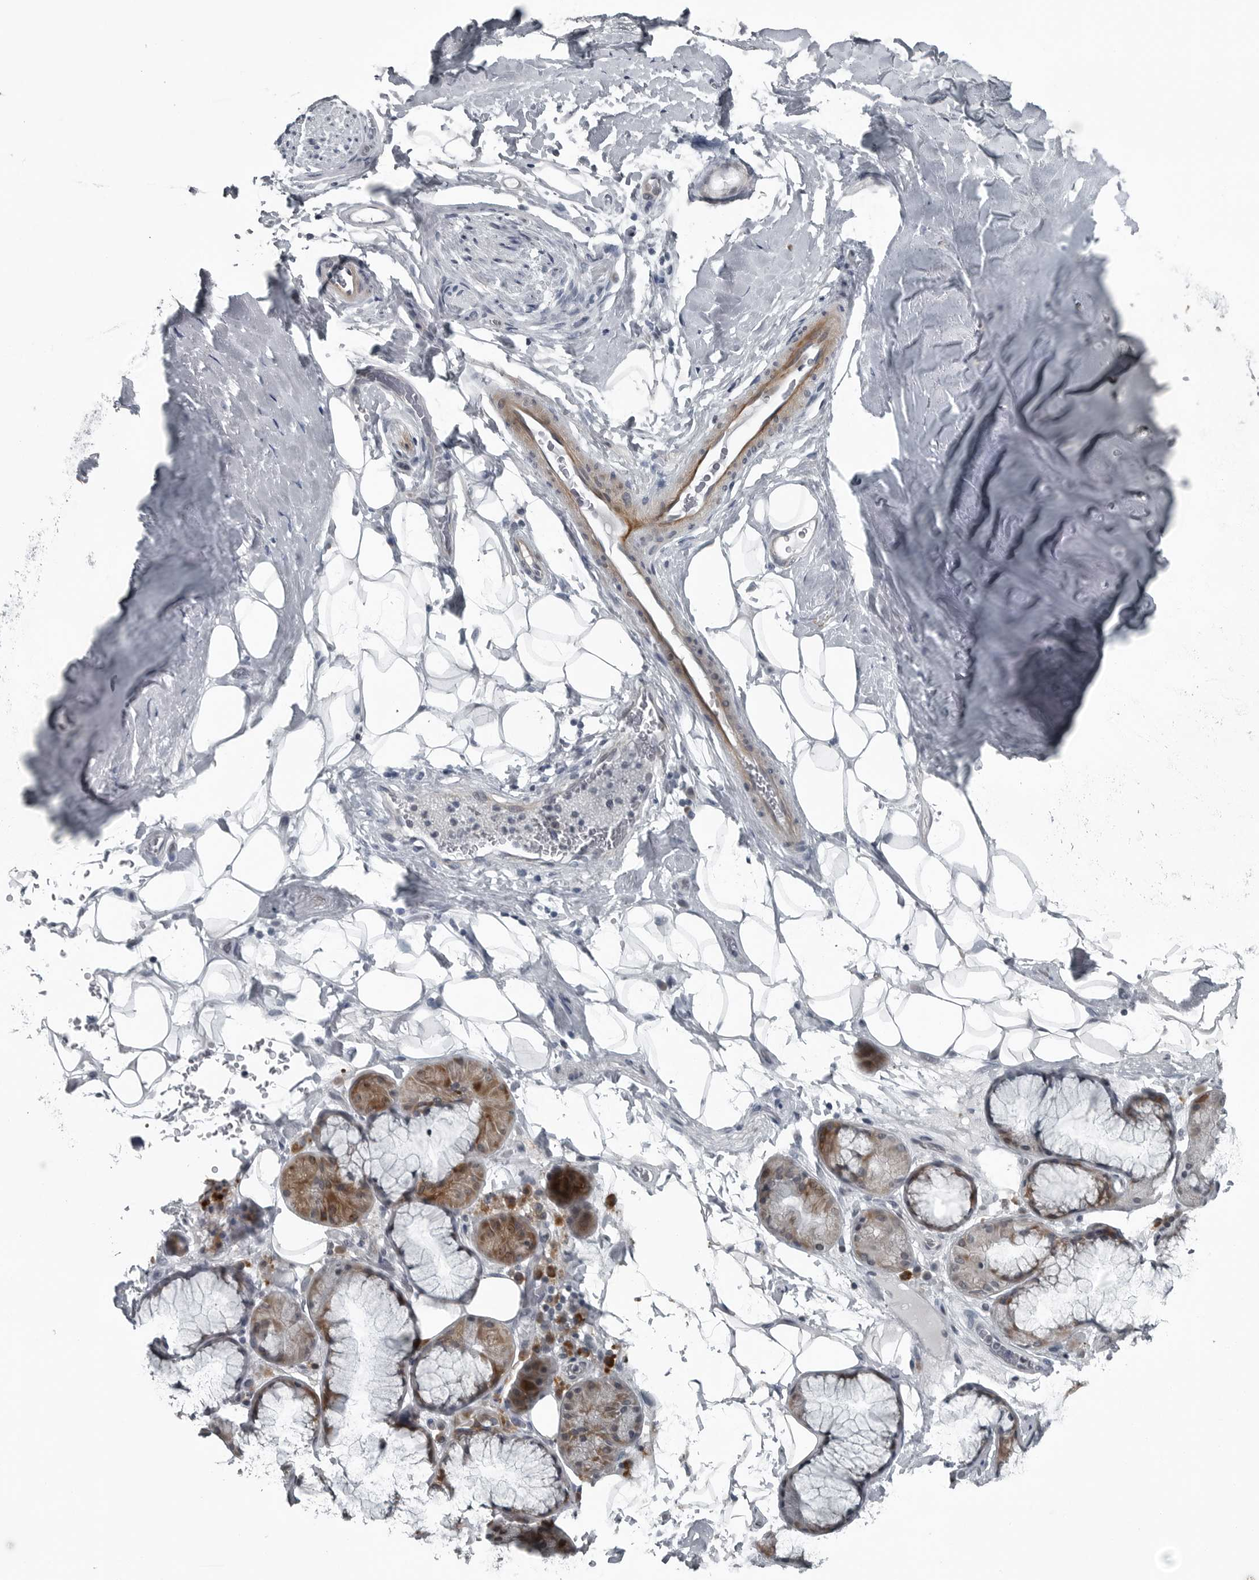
{"staining": {"intensity": "negative", "quantity": "none", "location": "none"}, "tissue": "adipose tissue", "cell_type": "Adipocytes", "image_type": "normal", "snomed": [{"axis": "morphology", "description": "Normal tissue, NOS"}, {"axis": "topography", "description": "Cartilage tissue"}], "caption": "IHC of unremarkable adipose tissue shows no expression in adipocytes. (Stains: DAB immunohistochemistry (IHC) with hematoxylin counter stain, Microscopy: brightfield microscopy at high magnification).", "gene": "DNAAF11", "patient": {"sex": "female", "age": 63}}